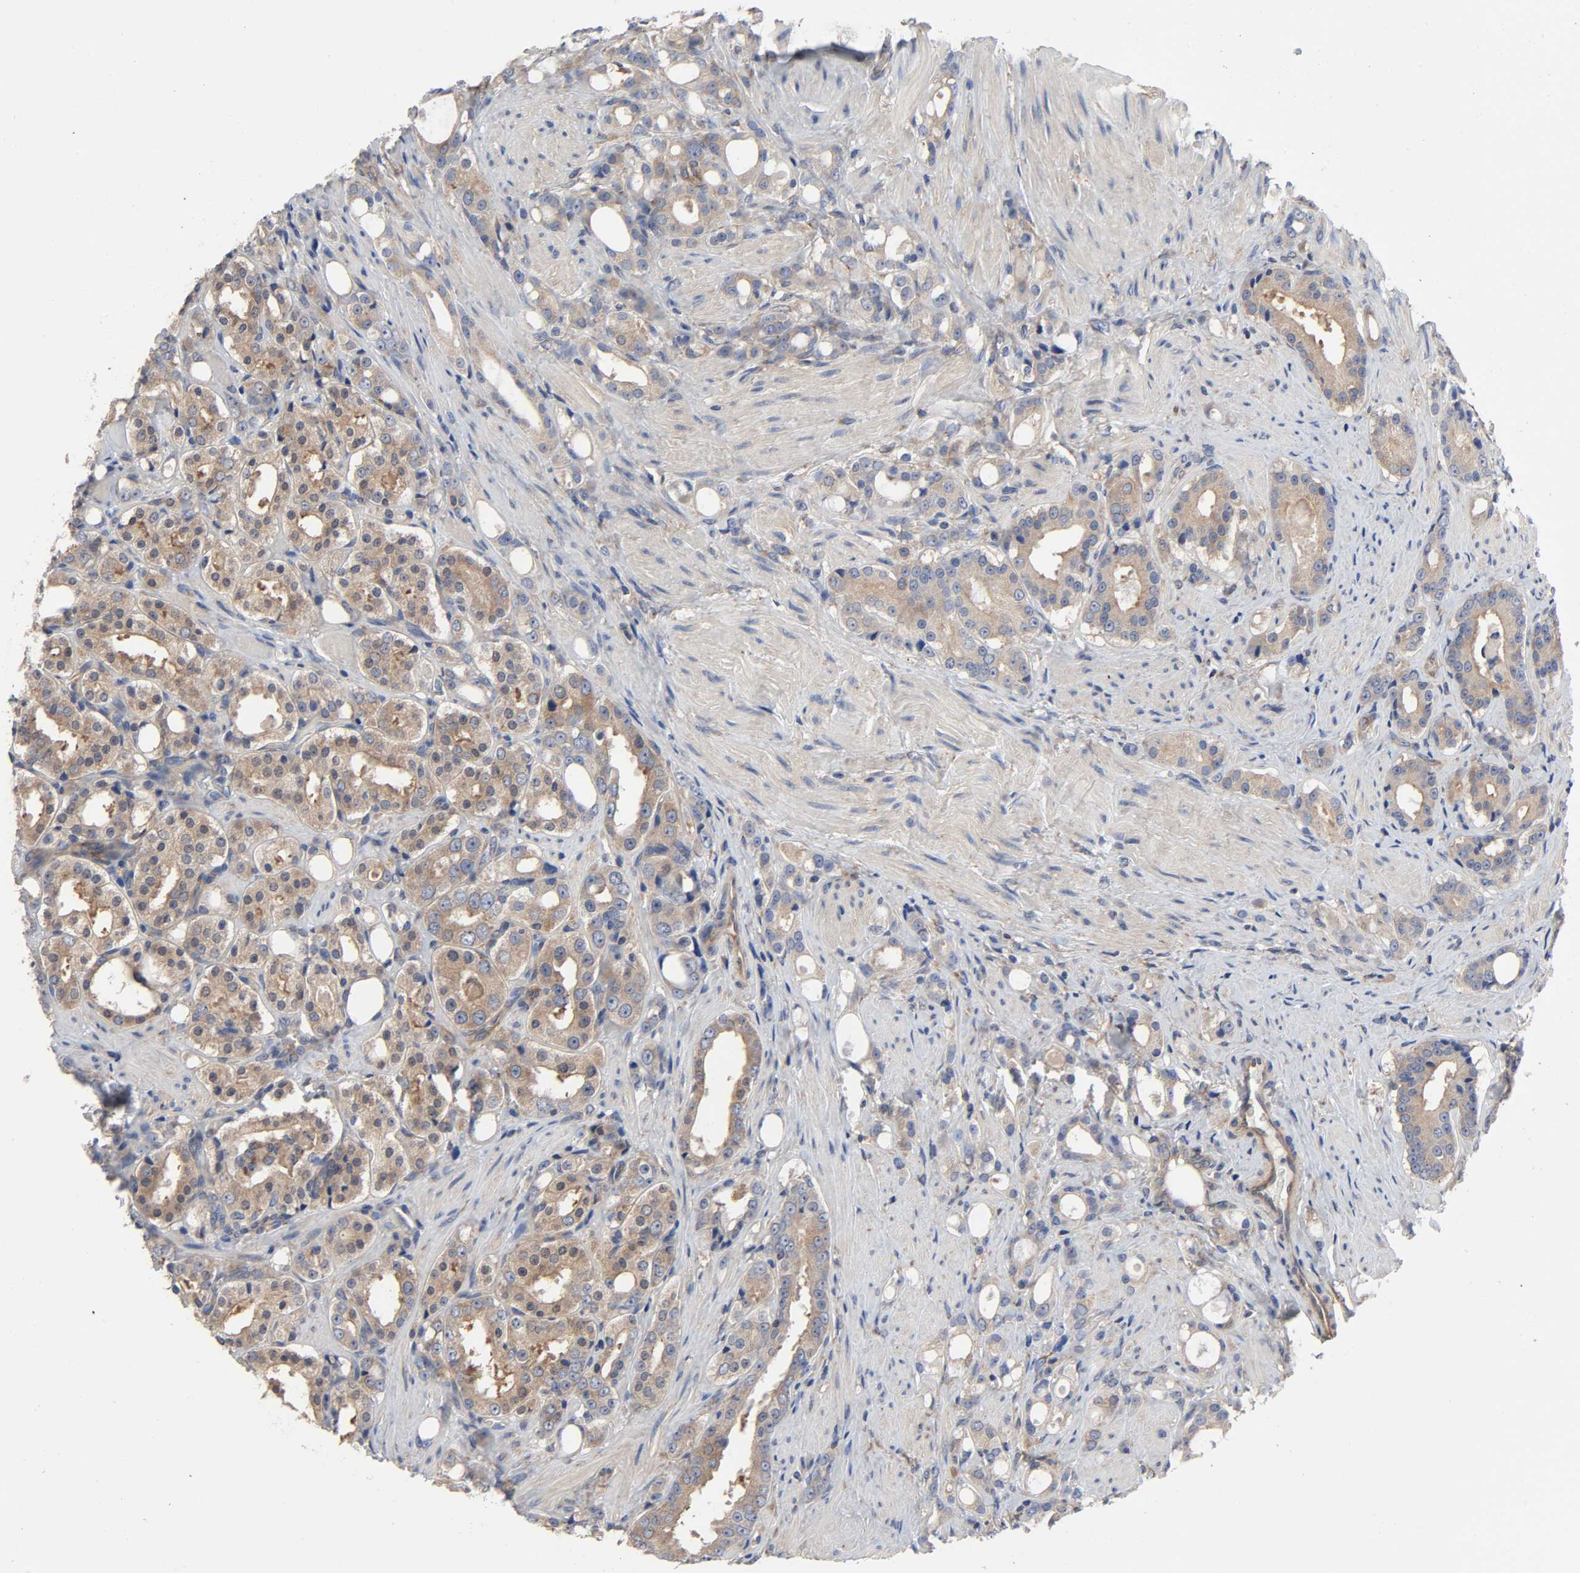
{"staining": {"intensity": "moderate", "quantity": ">75%", "location": "cytoplasmic/membranous"}, "tissue": "prostate cancer", "cell_type": "Tumor cells", "image_type": "cancer", "snomed": [{"axis": "morphology", "description": "Adenocarcinoma, Medium grade"}, {"axis": "topography", "description": "Prostate"}], "caption": "Brown immunohistochemical staining in human prostate medium-grade adenocarcinoma exhibits moderate cytoplasmic/membranous staining in about >75% of tumor cells.", "gene": "DYNLT3", "patient": {"sex": "male", "age": 60}}